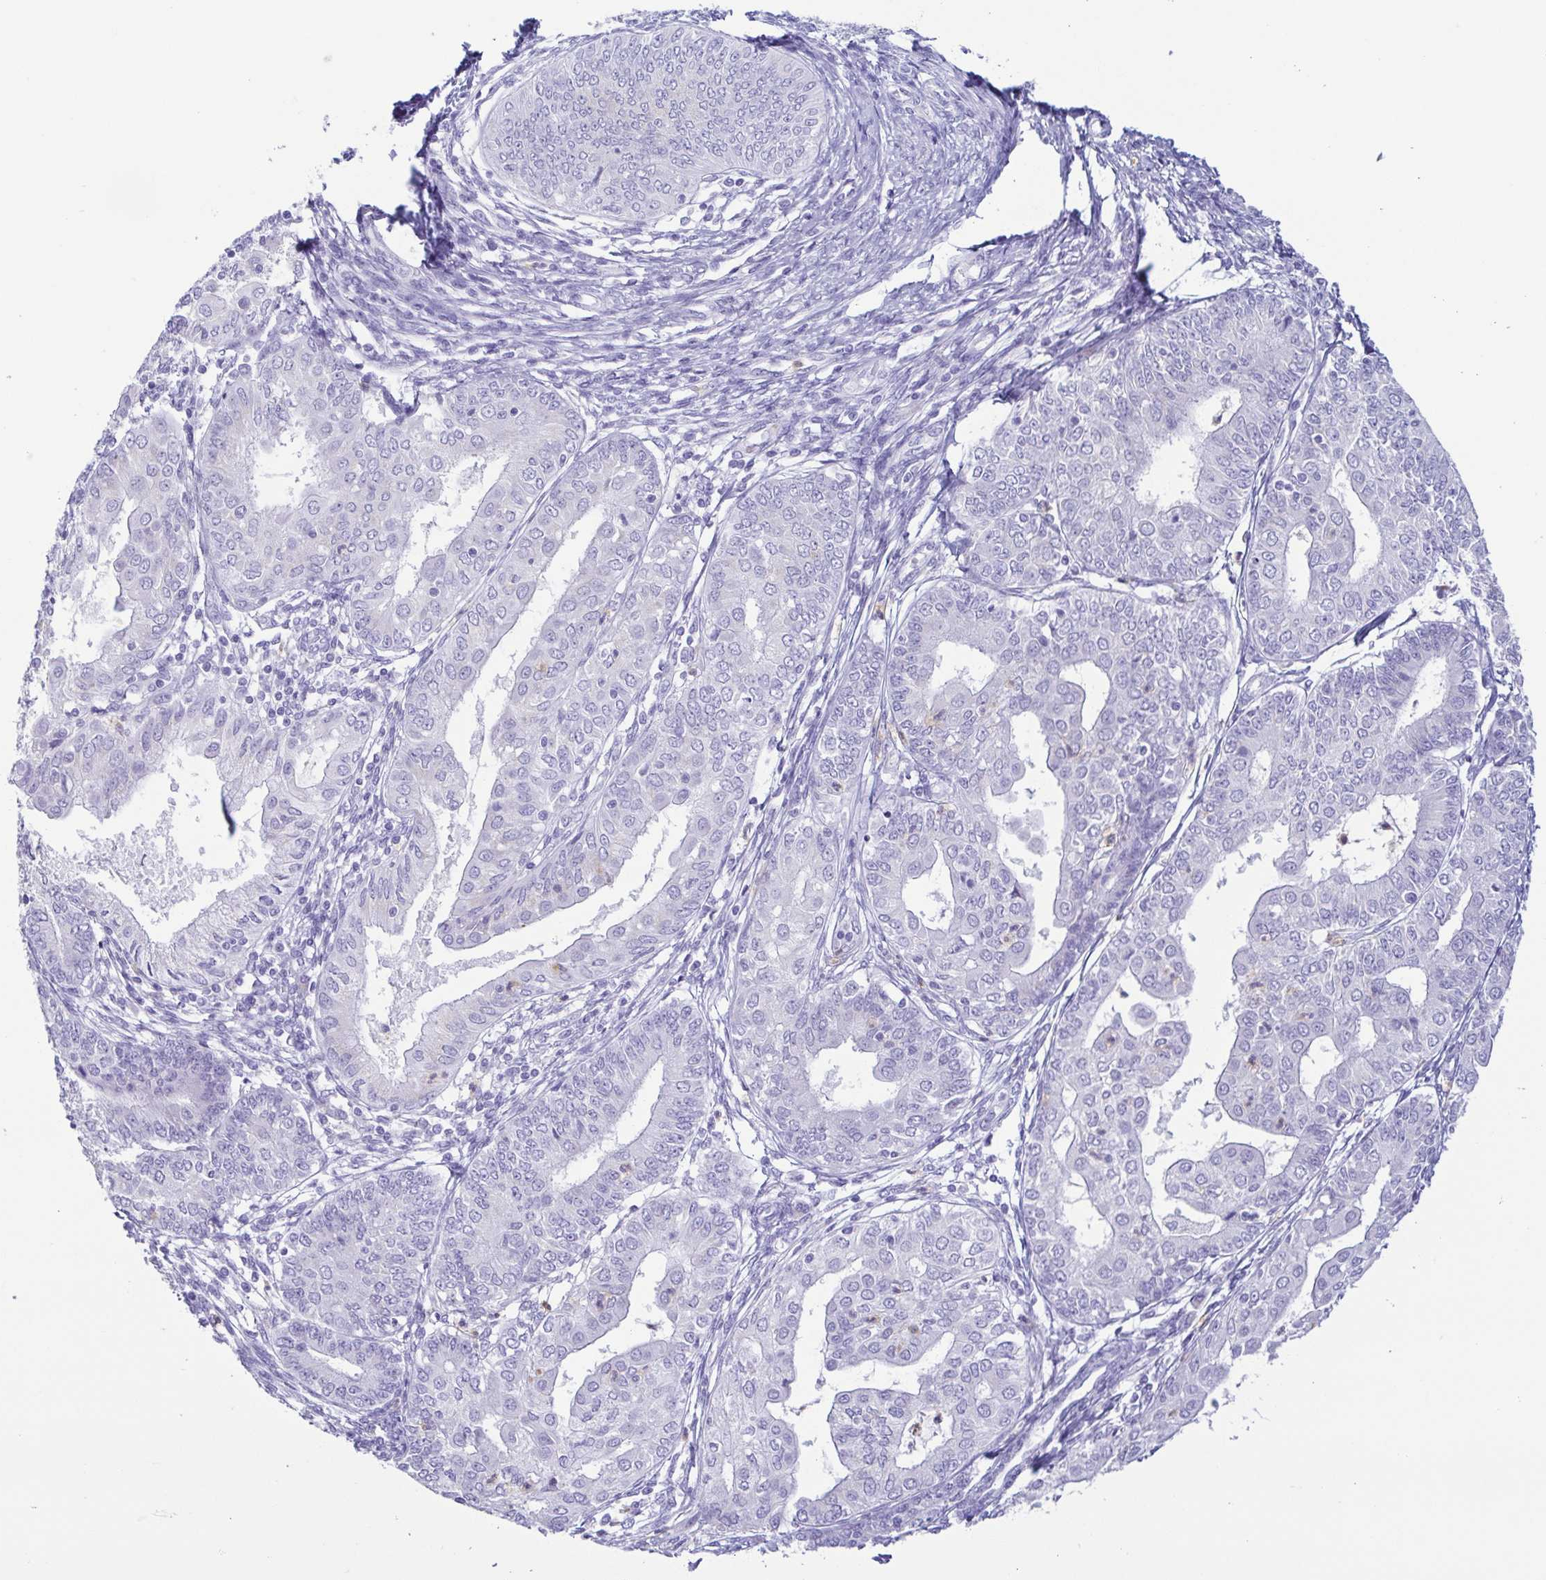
{"staining": {"intensity": "negative", "quantity": "none", "location": "none"}, "tissue": "endometrial cancer", "cell_type": "Tumor cells", "image_type": "cancer", "snomed": [{"axis": "morphology", "description": "Adenocarcinoma, NOS"}, {"axis": "topography", "description": "Endometrium"}], "caption": "Protein analysis of endometrial adenocarcinoma displays no significant expression in tumor cells. (Stains: DAB (3,3'-diaminobenzidine) immunohistochemistry (IHC) with hematoxylin counter stain, Microscopy: brightfield microscopy at high magnification).", "gene": "AZU1", "patient": {"sex": "female", "age": 68}}